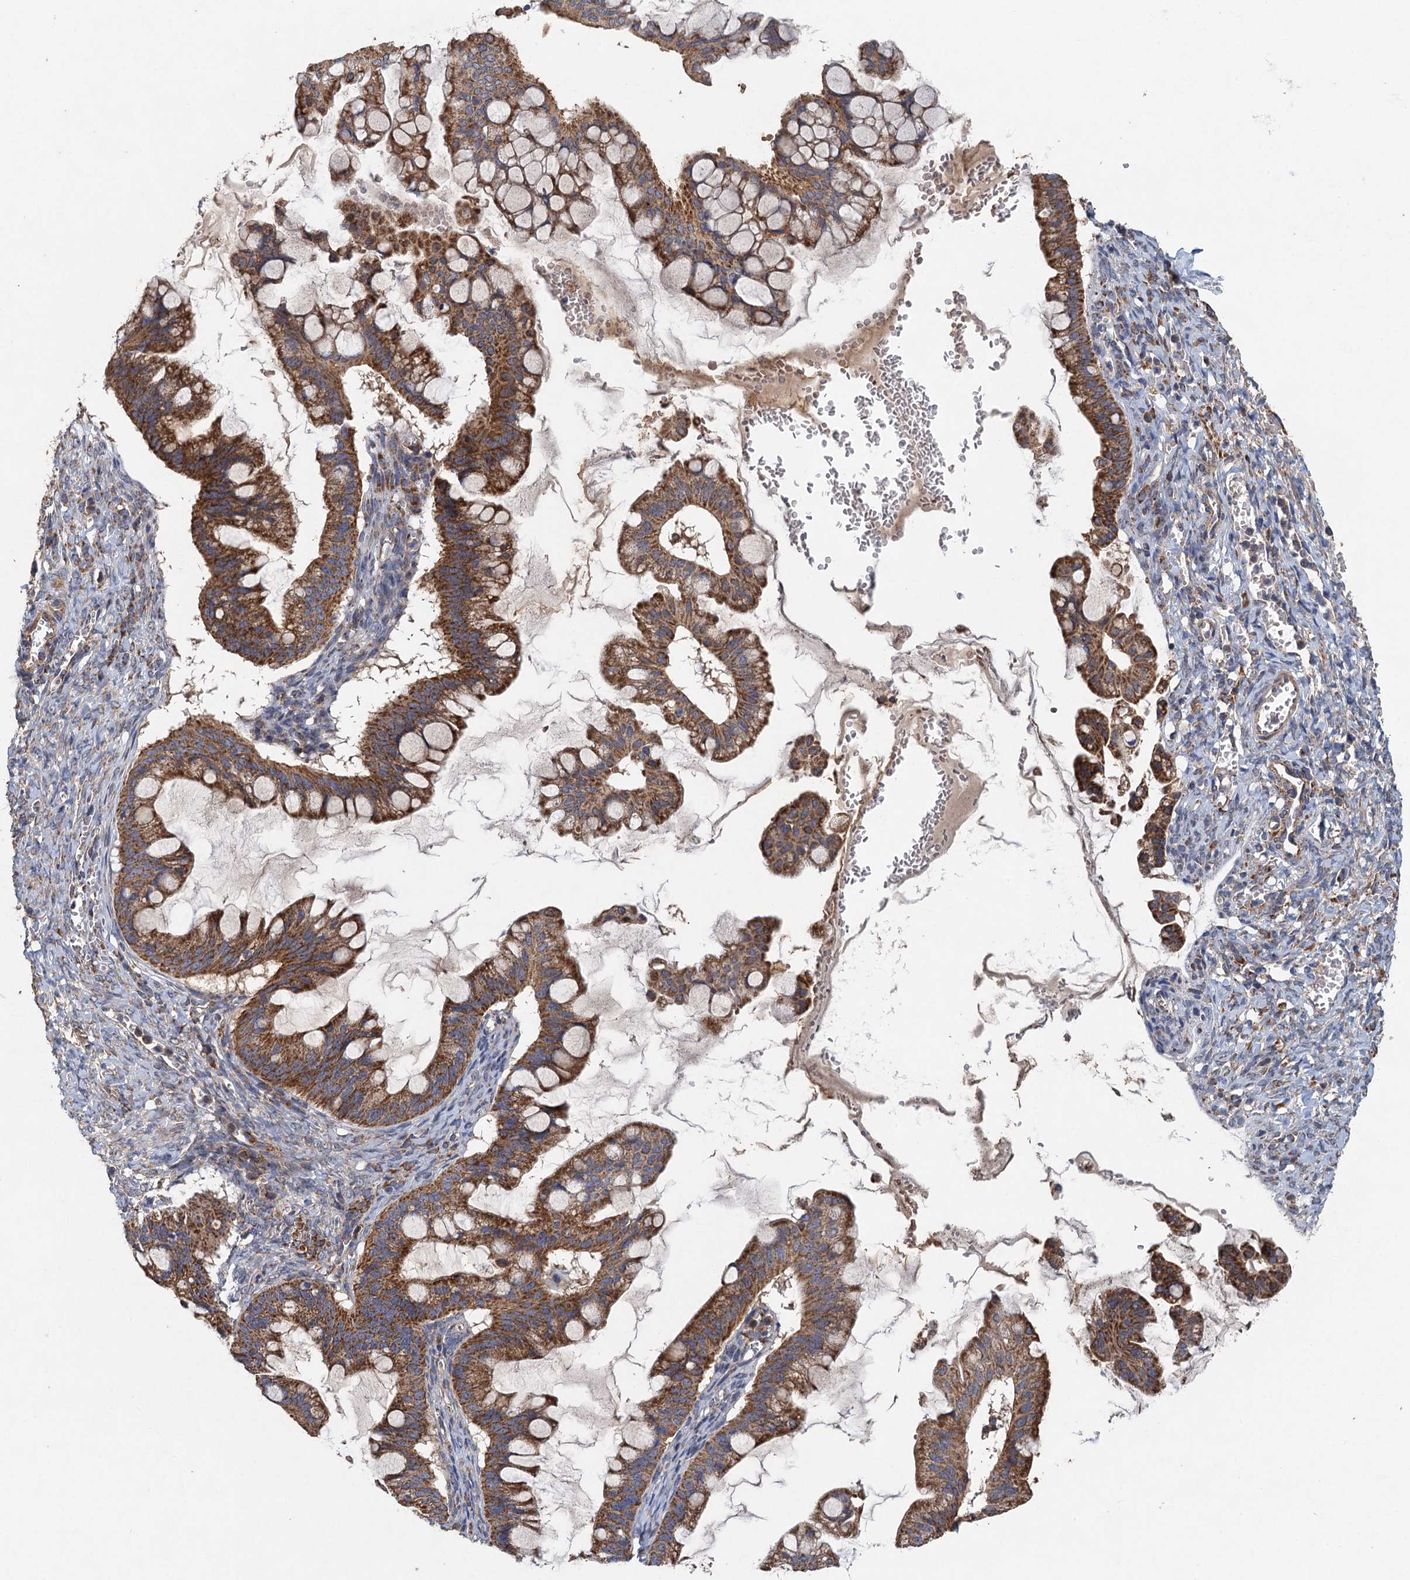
{"staining": {"intensity": "strong", "quantity": ">75%", "location": "cytoplasmic/membranous"}, "tissue": "ovarian cancer", "cell_type": "Tumor cells", "image_type": "cancer", "snomed": [{"axis": "morphology", "description": "Cystadenocarcinoma, mucinous, NOS"}, {"axis": "topography", "description": "Ovary"}], "caption": "Ovarian cancer tissue demonstrates strong cytoplasmic/membranous positivity in approximately >75% of tumor cells", "gene": "BCS1L", "patient": {"sex": "female", "age": 73}}